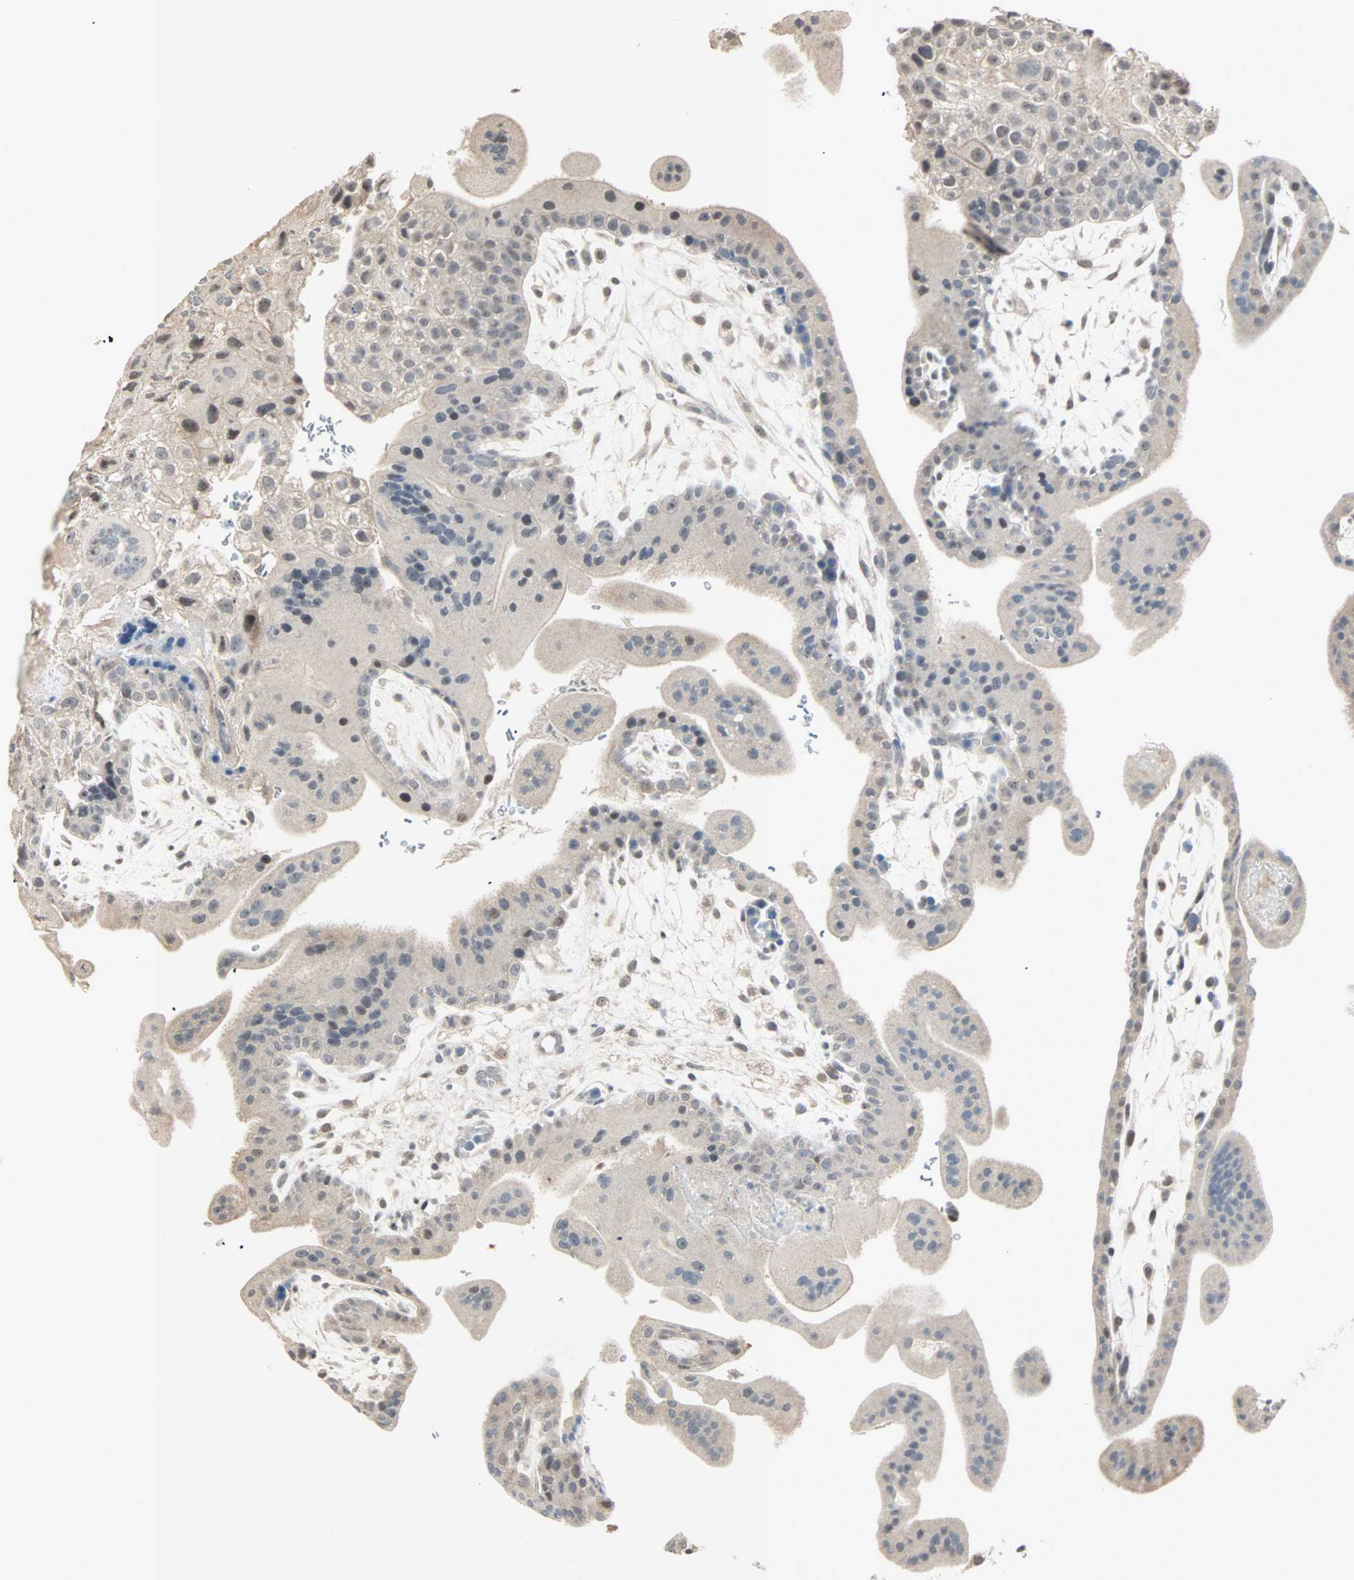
{"staining": {"intensity": "weak", "quantity": ">75%", "location": "cytoplasmic/membranous,nuclear"}, "tissue": "placenta", "cell_type": "Decidual cells", "image_type": "normal", "snomed": [{"axis": "morphology", "description": "Normal tissue, NOS"}, {"axis": "topography", "description": "Placenta"}], "caption": "Immunohistochemical staining of benign human placenta exhibits low levels of weak cytoplasmic/membranous,nuclear positivity in approximately >75% of decidual cells. Immunohistochemistry (ihc) stains the protein of interest in brown and the nuclei are stained blue.", "gene": "KDM4A", "patient": {"sex": "female", "age": 35}}